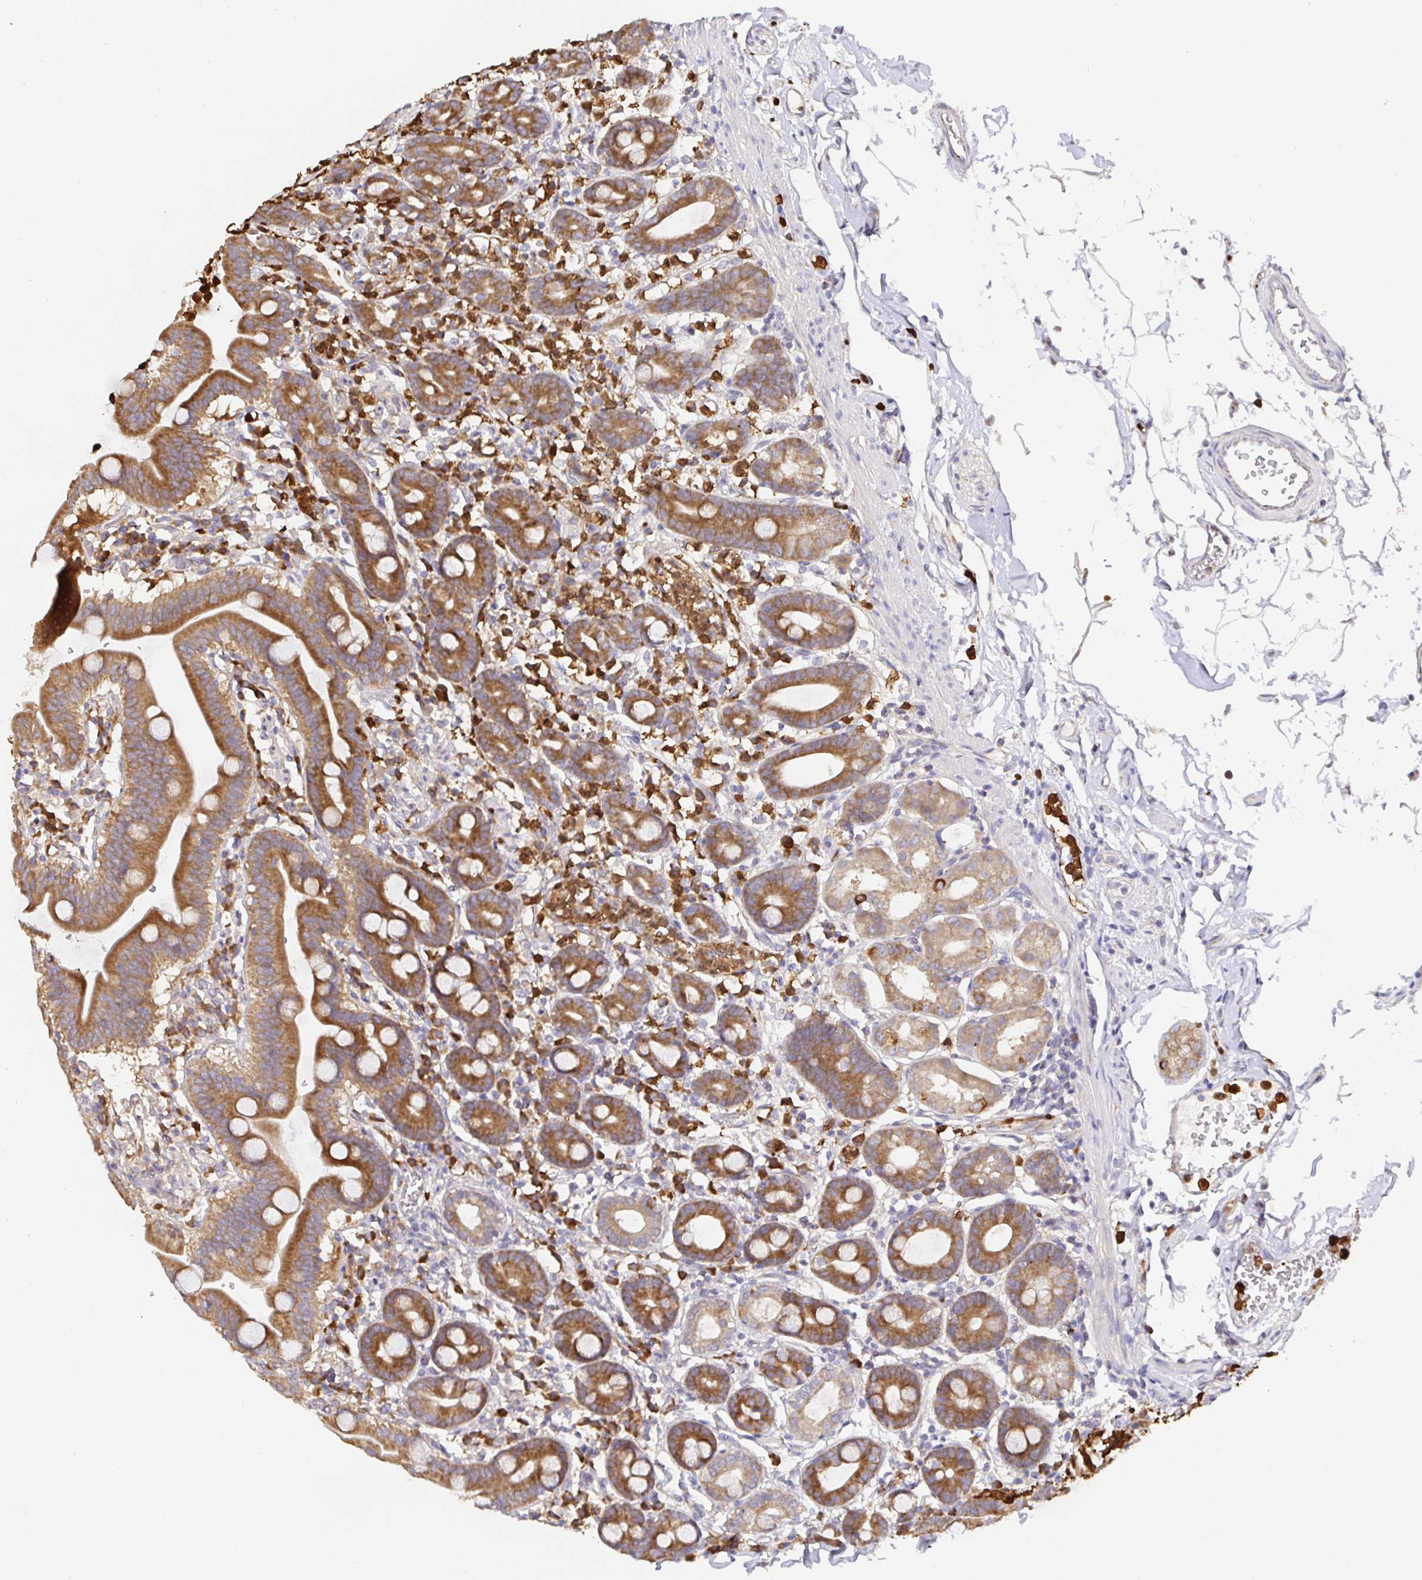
{"staining": {"intensity": "moderate", "quantity": ">75%", "location": "cytoplasmic/membranous"}, "tissue": "duodenum", "cell_type": "Glandular cells", "image_type": "normal", "snomed": [{"axis": "morphology", "description": "Normal tissue, NOS"}, {"axis": "topography", "description": "Pancreas"}, {"axis": "topography", "description": "Duodenum"}], "caption": "Immunohistochemical staining of normal duodenum exhibits >75% levels of moderate cytoplasmic/membranous protein staining in about >75% of glandular cells. Ihc stains the protein of interest in brown and the nuclei are stained blue.", "gene": "PDPK1", "patient": {"sex": "male", "age": 59}}